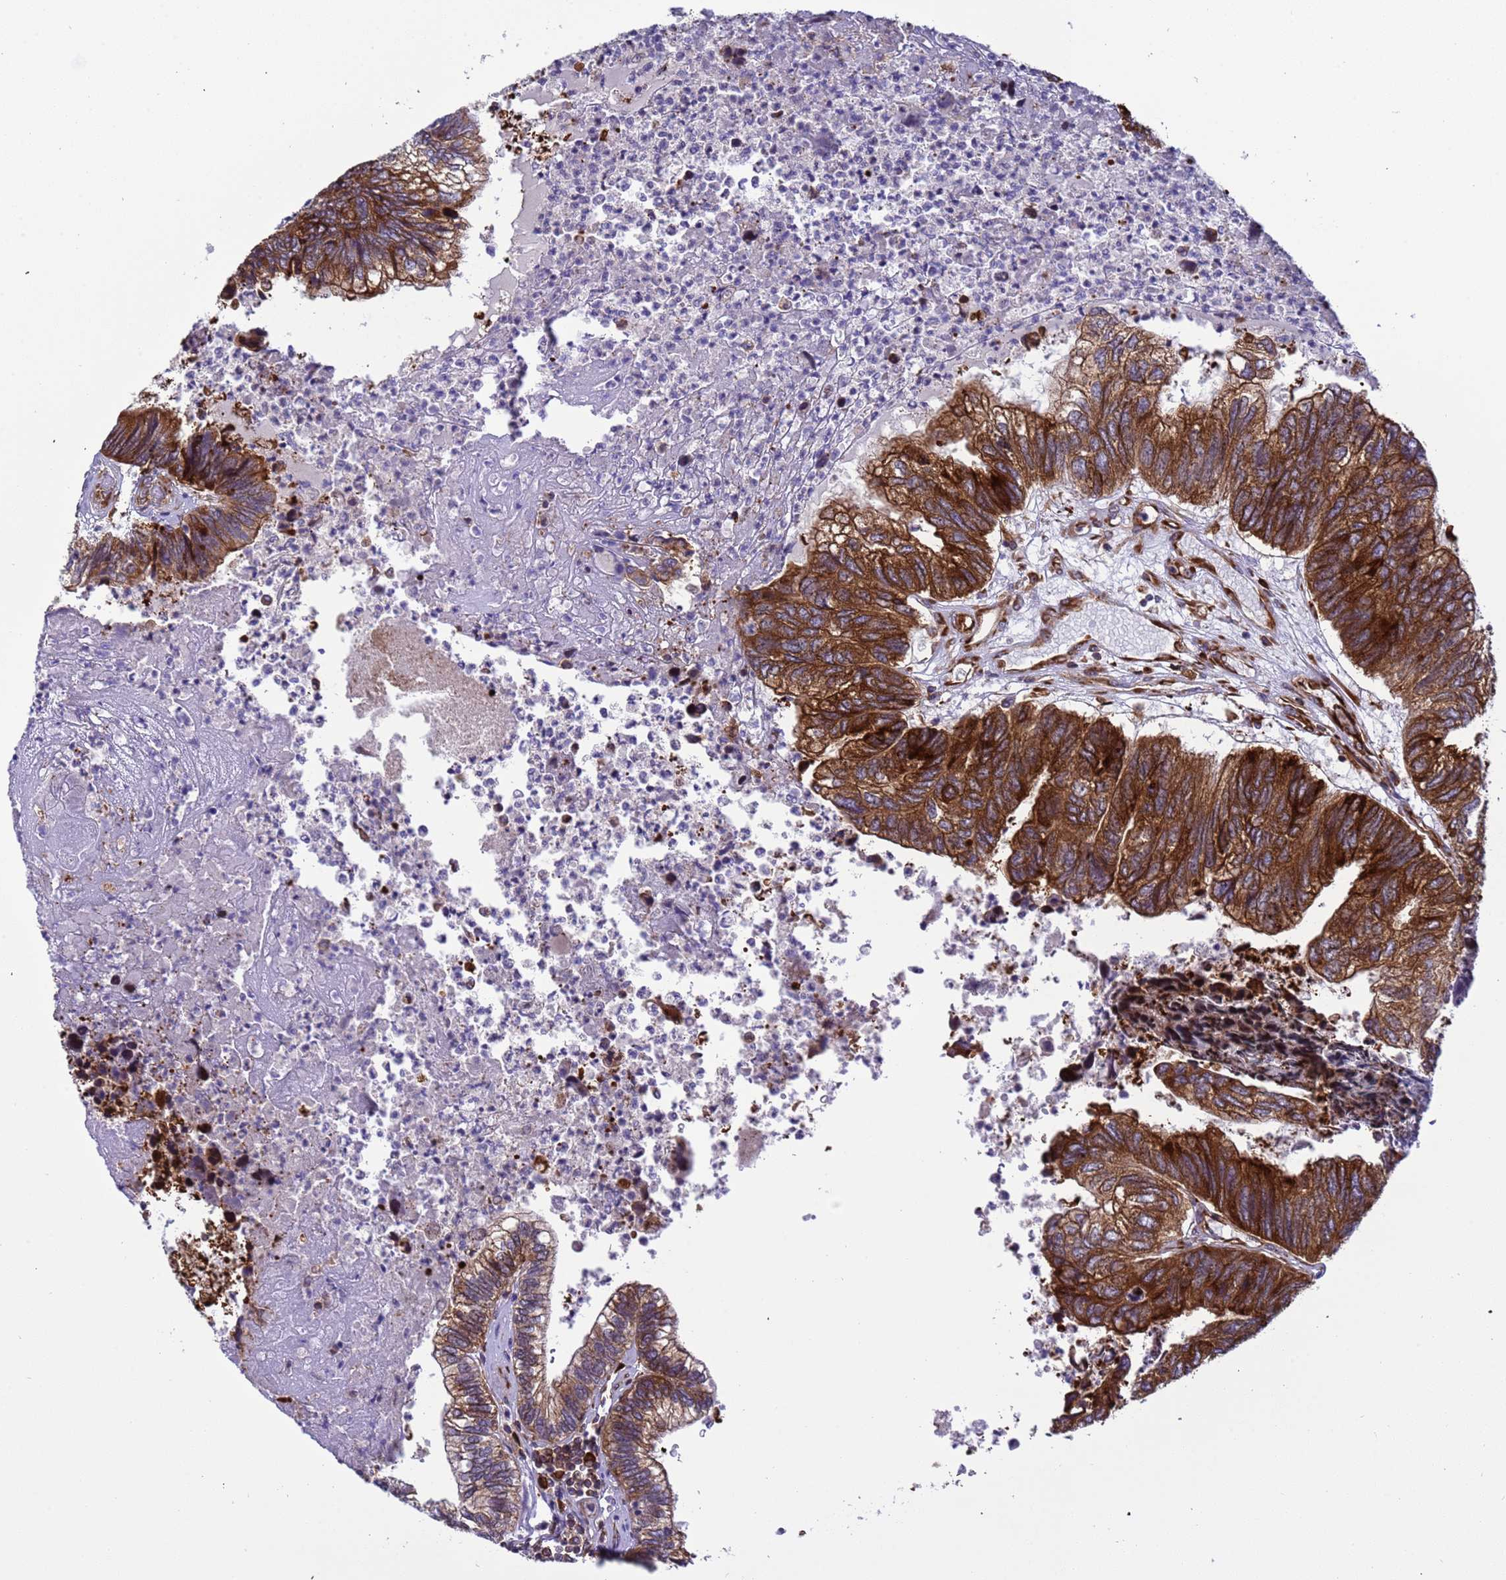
{"staining": {"intensity": "strong", "quantity": ">75%", "location": "cytoplasmic/membranous"}, "tissue": "colorectal cancer", "cell_type": "Tumor cells", "image_type": "cancer", "snomed": [{"axis": "morphology", "description": "Adenocarcinoma, NOS"}, {"axis": "topography", "description": "Colon"}], "caption": "Immunohistochemistry (IHC) image of human colorectal cancer (adenocarcinoma) stained for a protein (brown), which demonstrates high levels of strong cytoplasmic/membranous staining in about >75% of tumor cells.", "gene": "RPL36", "patient": {"sex": "female", "age": 67}}